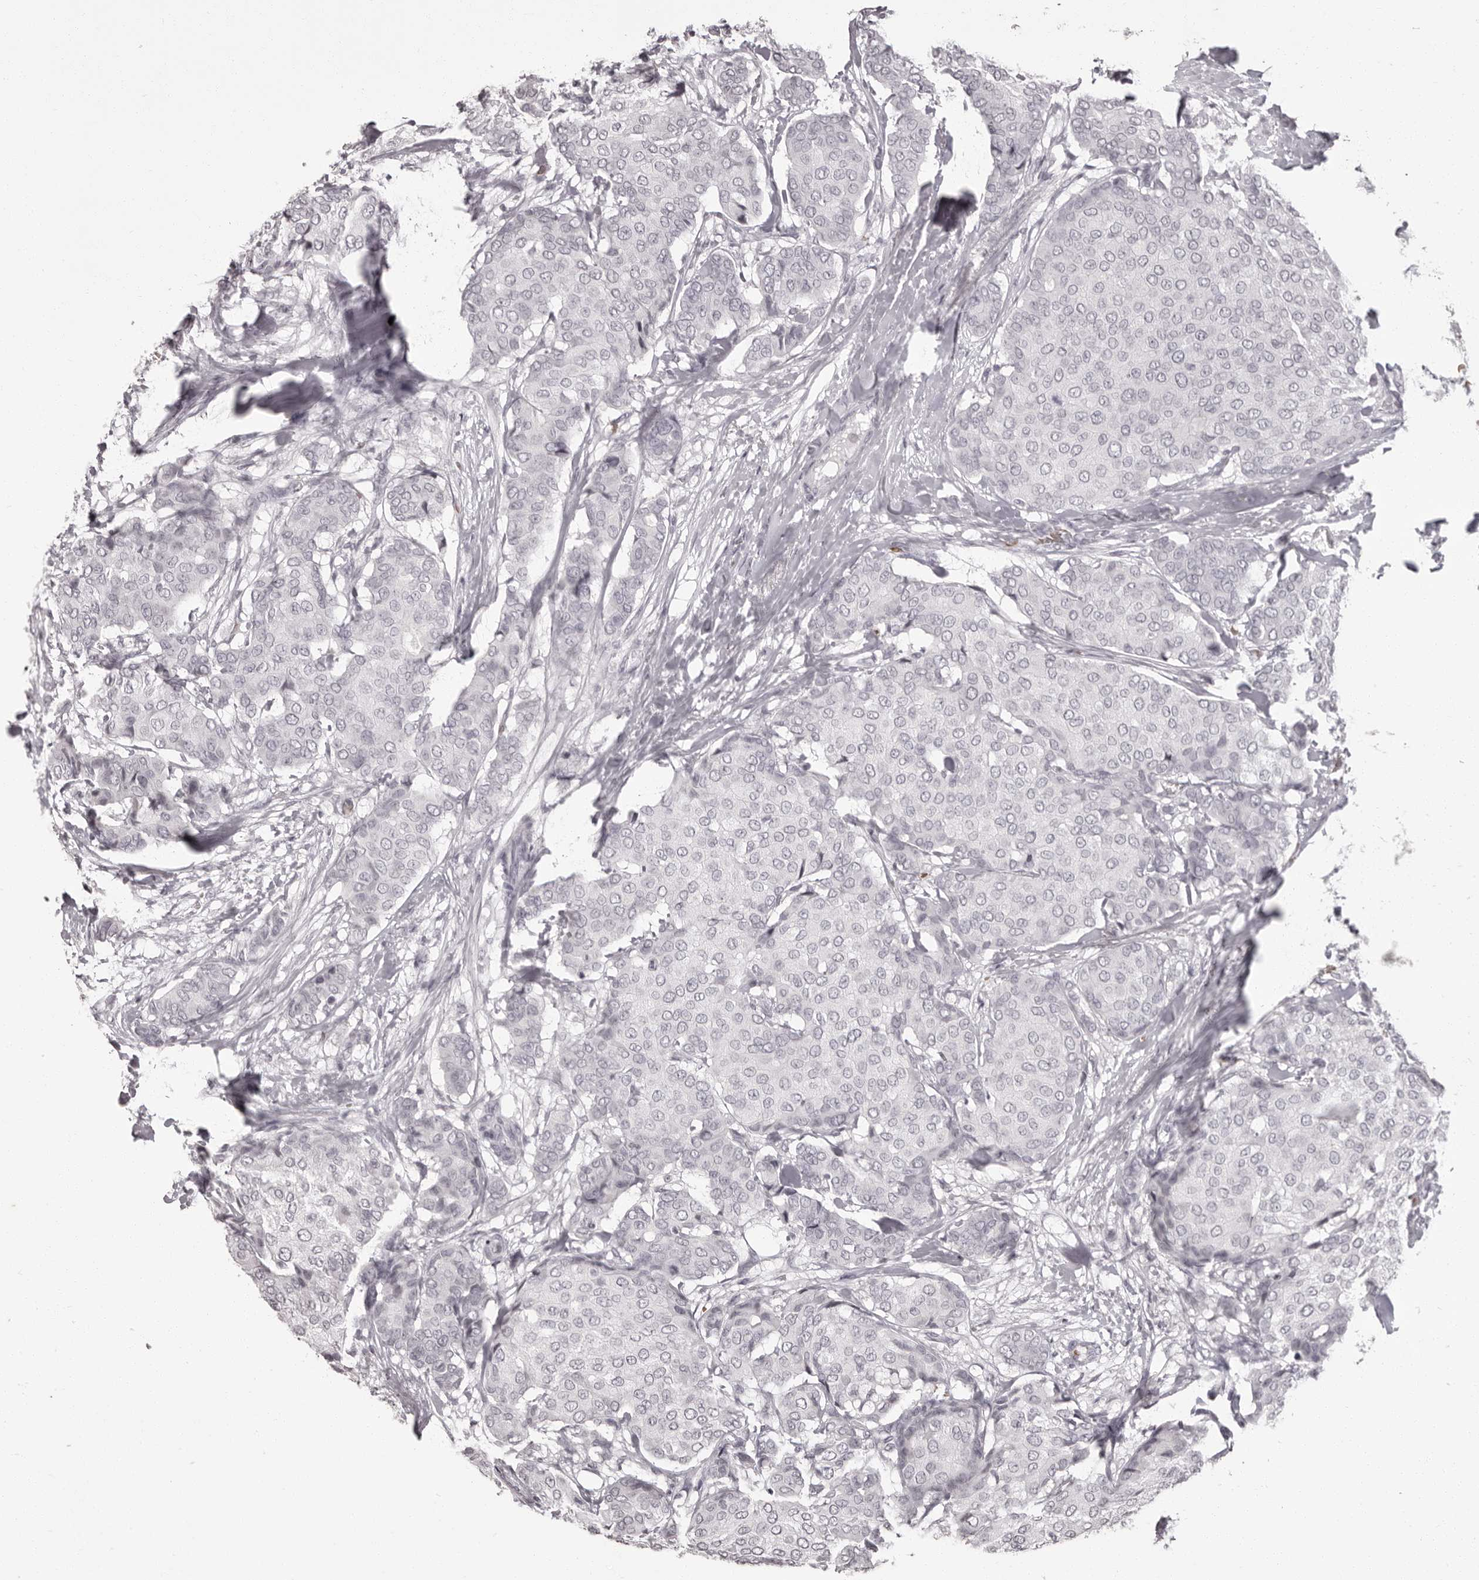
{"staining": {"intensity": "negative", "quantity": "none", "location": "none"}, "tissue": "breast cancer", "cell_type": "Tumor cells", "image_type": "cancer", "snomed": [{"axis": "morphology", "description": "Duct carcinoma"}, {"axis": "topography", "description": "Breast"}], "caption": "Tumor cells show no significant protein staining in breast intraductal carcinoma.", "gene": "C8orf74", "patient": {"sex": "female", "age": 75}}